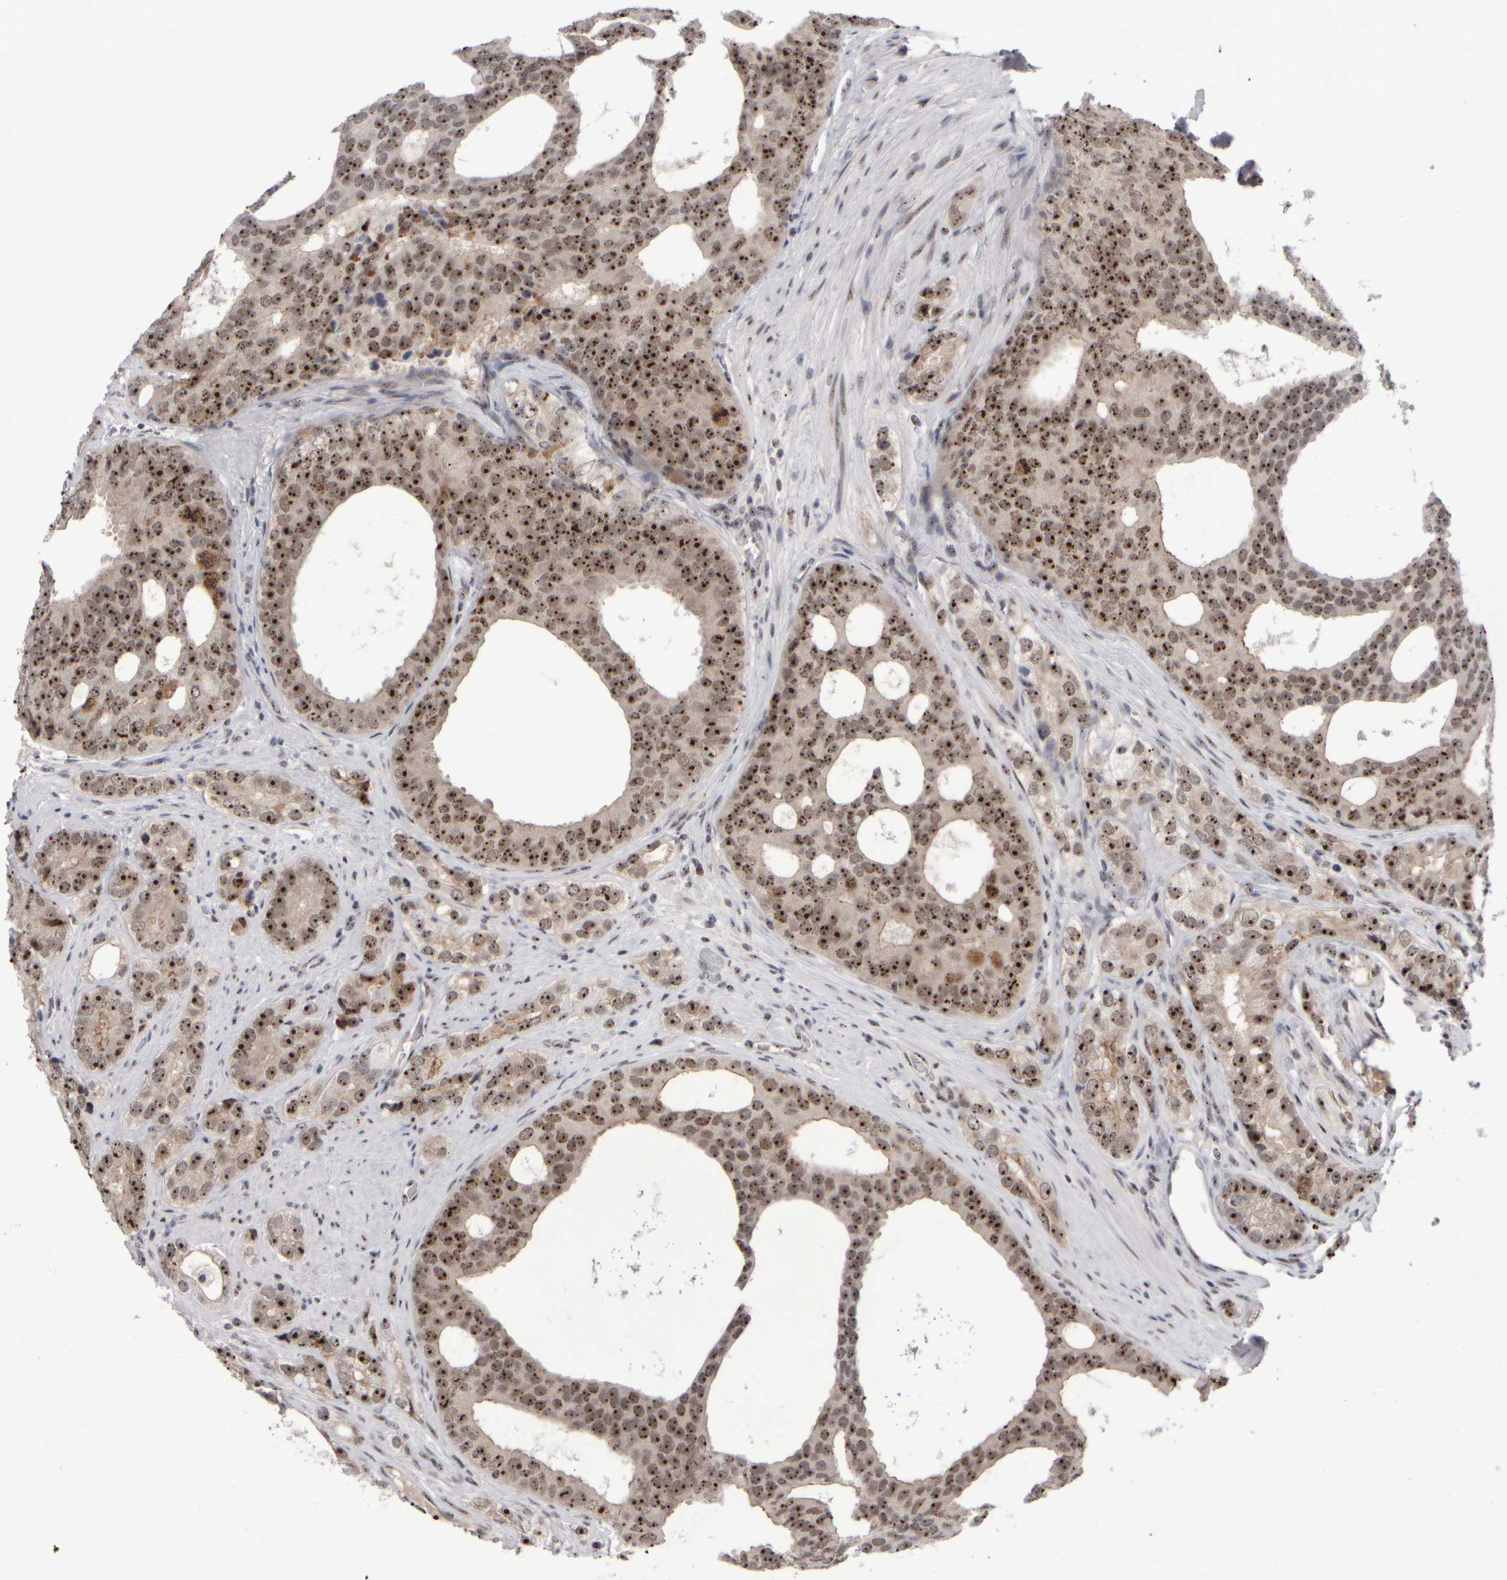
{"staining": {"intensity": "moderate", "quantity": ">75%", "location": "nuclear"}, "tissue": "prostate cancer", "cell_type": "Tumor cells", "image_type": "cancer", "snomed": [{"axis": "morphology", "description": "Adenocarcinoma, High grade"}, {"axis": "topography", "description": "Prostate"}], "caption": "Human prostate cancer (high-grade adenocarcinoma) stained for a protein (brown) exhibits moderate nuclear positive expression in about >75% of tumor cells.", "gene": "SURF6", "patient": {"sex": "male", "age": 56}}